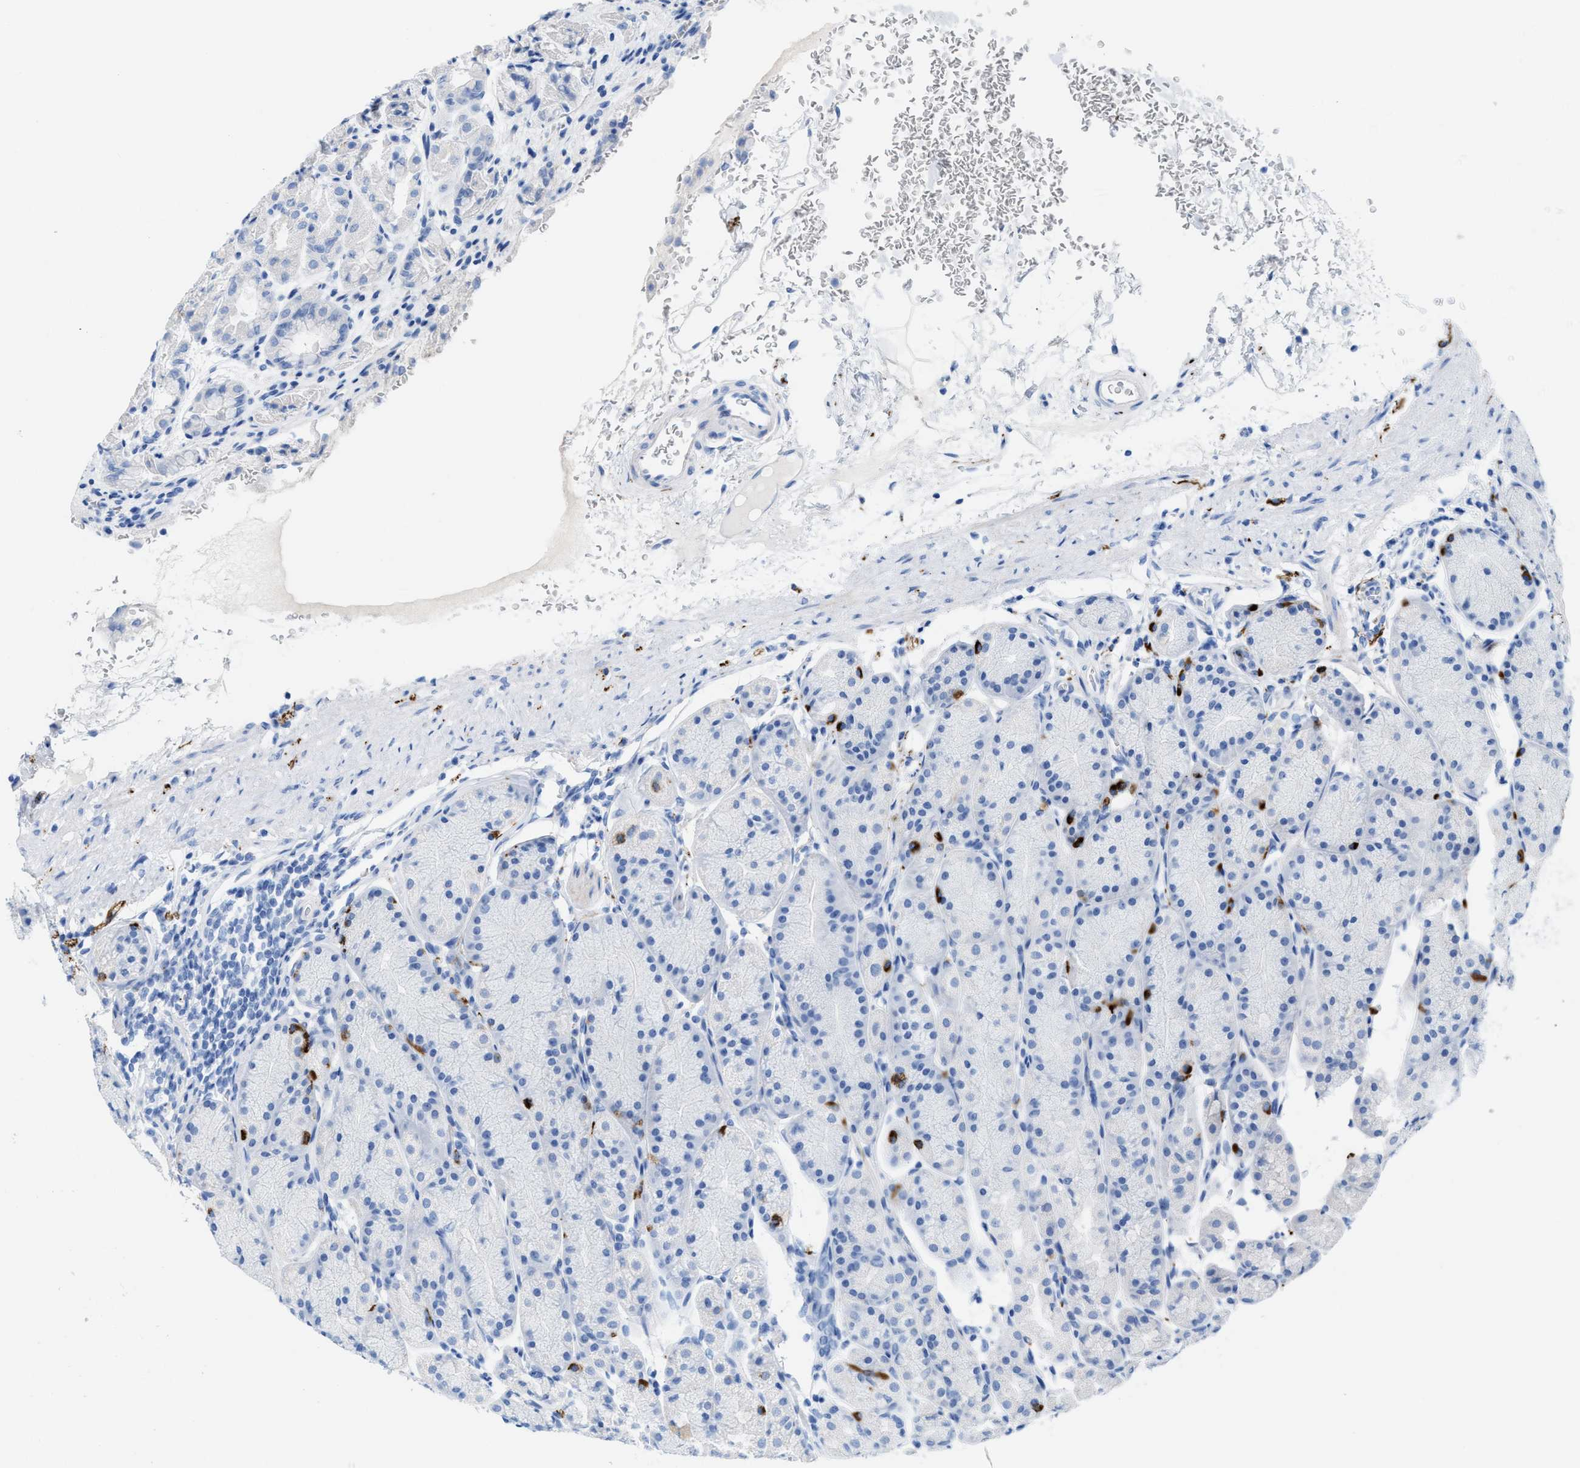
{"staining": {"intensity": "negative", "quantity": "none", "location": "none"}, "tissue": "stomach", "cell_type": "Glandular cells", "image_type": "normal", "snomed": [{"axis": "morphology", "description": "Normal tissue, NOS"}, {"axis": "topography", "description": "Stomach"}], "caption": "A photomicrograph of human stomach is negative for staining in glandular cells. (Stains: DAB (3,3'-diaminobenzidine) immunohistochemistry (IHC) with hematoxylin counter stain, Microscopy: brightfield microscopy at high magnification).", "gene": "ANKFN1", "patient": {"sex": "male", "age": 42}}